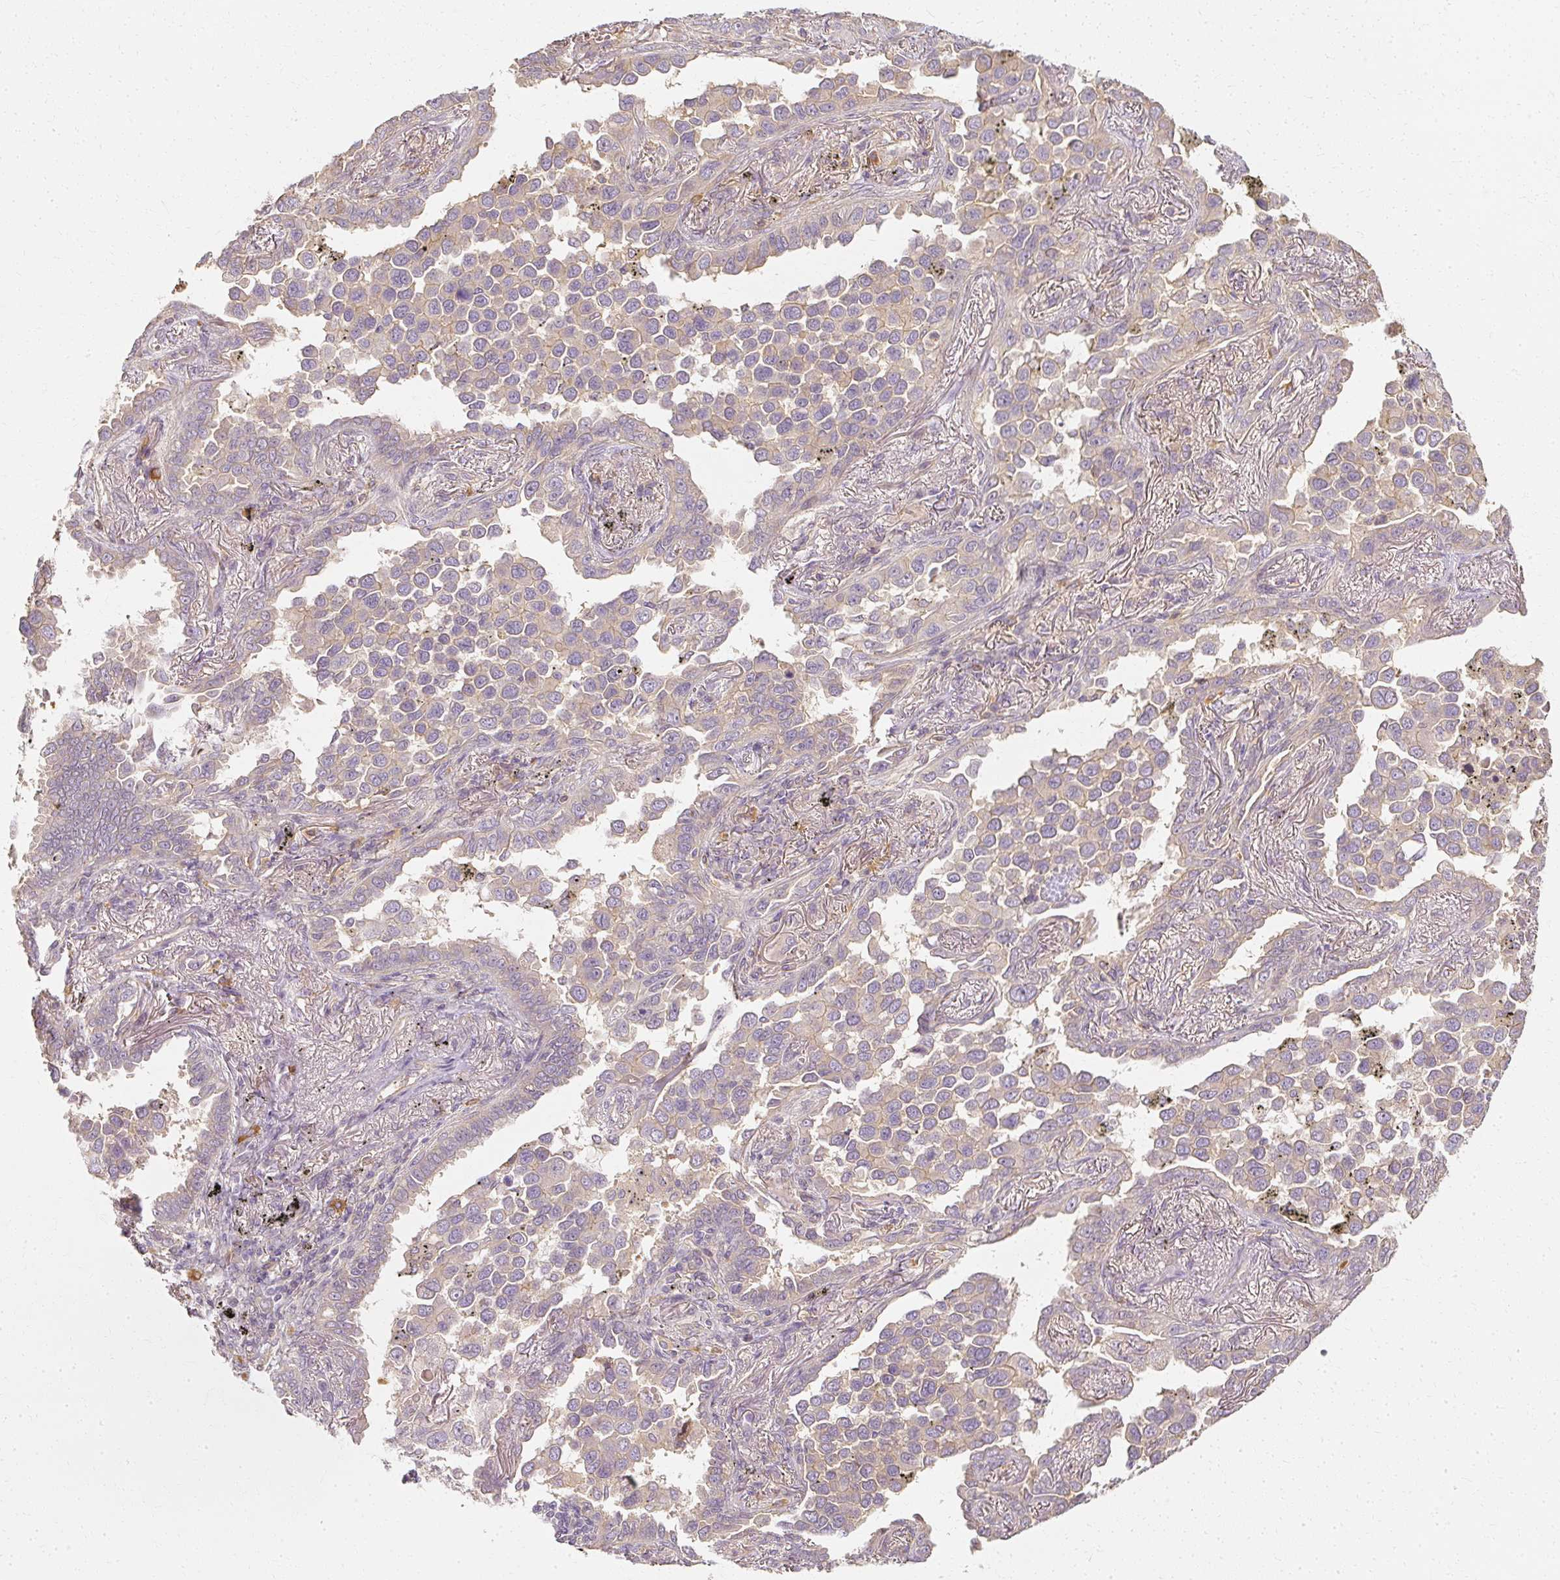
{"staining": {"intensity": "weak", "quantity": "<25%", "location": "cytoplasmic/membranous"}, "tissue": "lung cancer", "cell_type": "Tumor cells", "image_type": "cancer", "snomed": [{"axis": "morphology", "description": "Adenocarcinoma, NOS"}, {"axis": "topography", "description": "Lung"}], "caption": "Protein analysis of lung cancer displays no significant expression in tumor cells.", "gene": "GNAQ", "patient": {"sex": "male", "age": 67}}